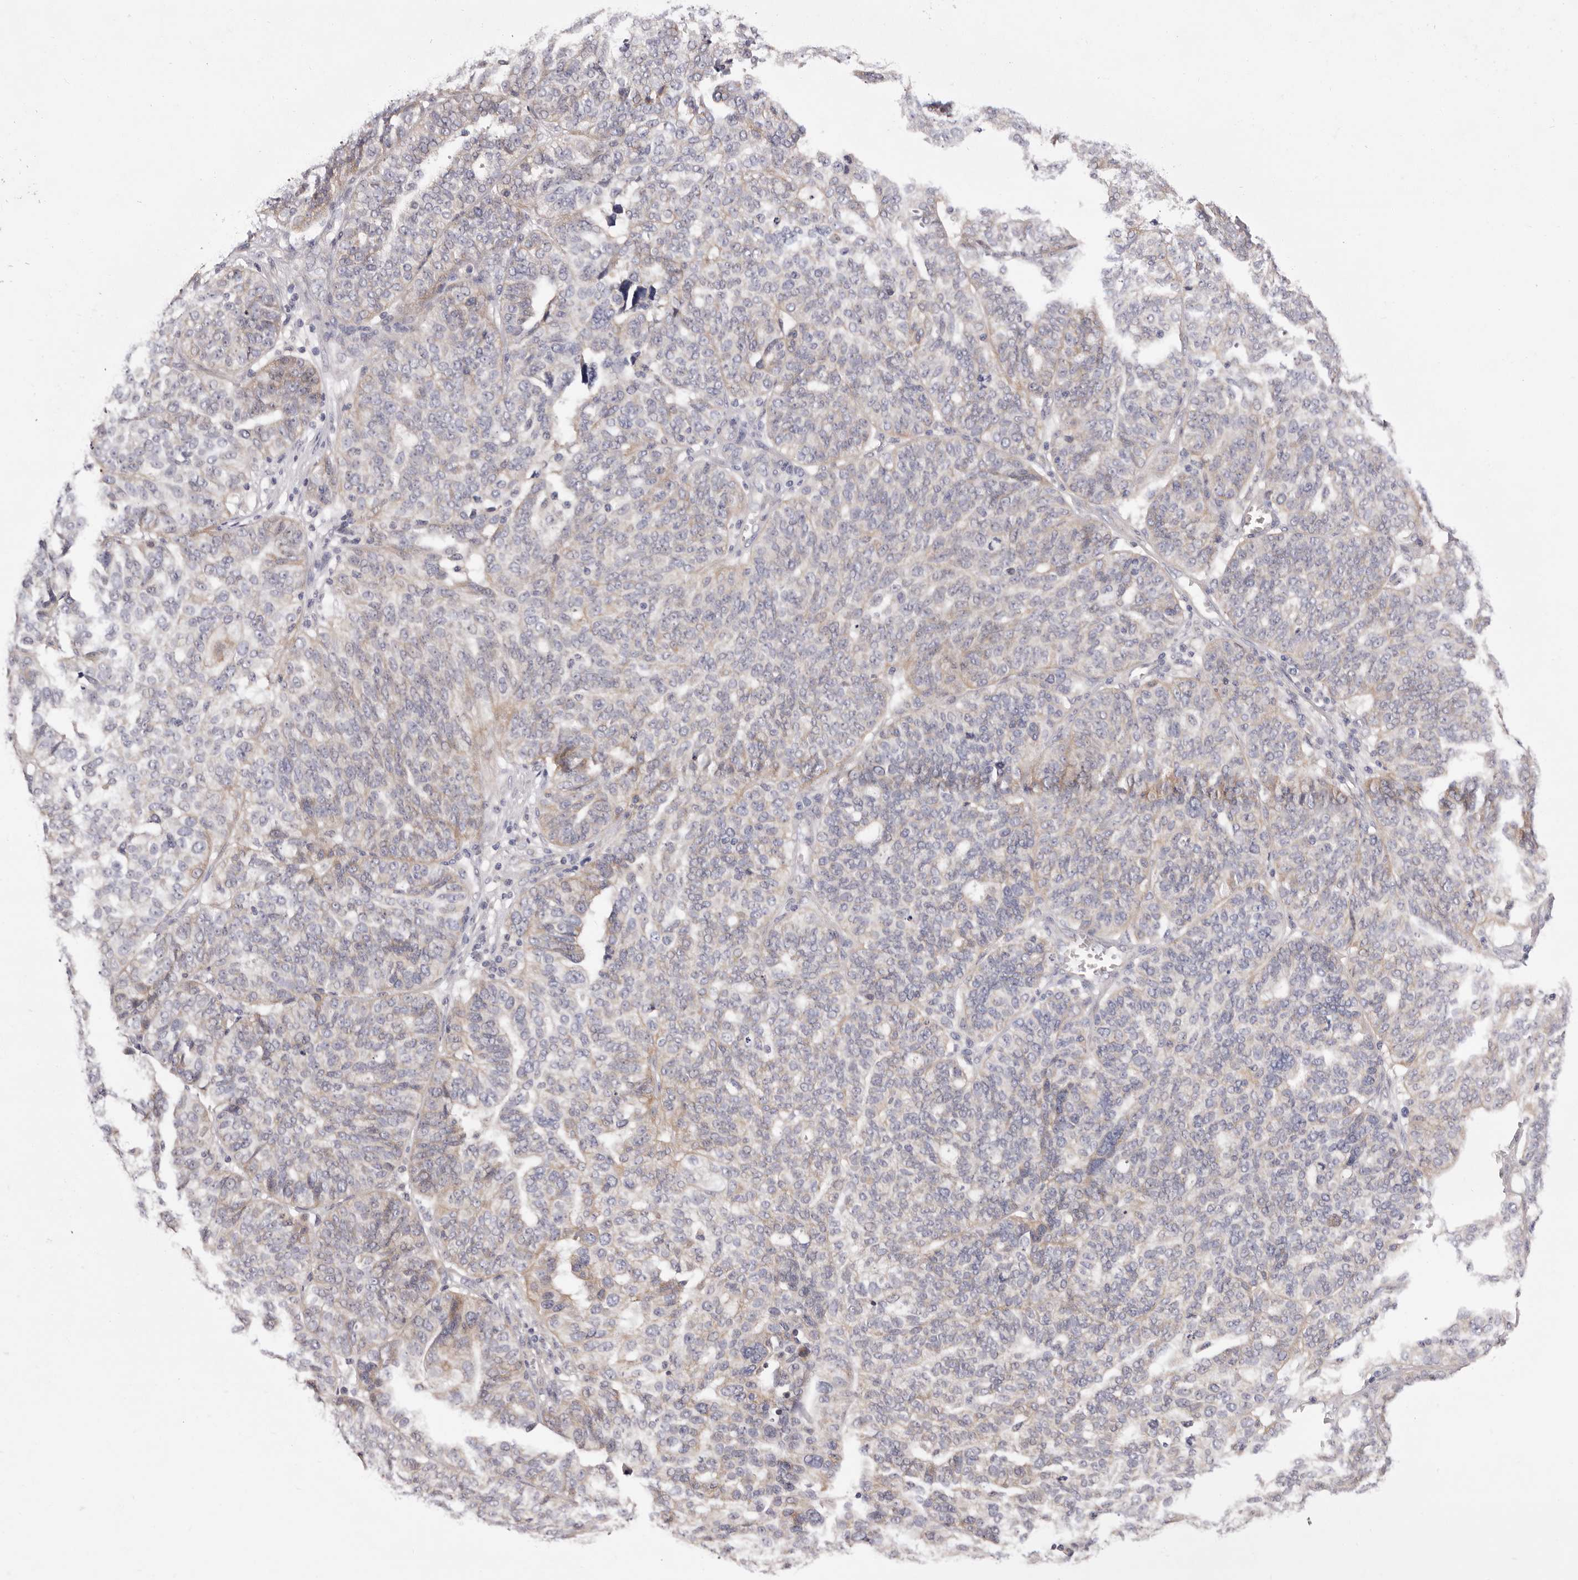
{"staining": {"intensity": "weak", "quantity": "<25%", "location": "cytoplasmic/membranous"}, "tissue": "ovarian cancer", "cell_type": "Tumor cells", "image_type": "cancer", "snomed": [{"axis": "morphology", "description": "Cystadenocarcinoma, serous, NOS"}, {"axis": "topography", "description": "Ovary"}], "caption": "Ovarian serous cystadenocarcinoma was stained to show a protein in brown. There is no significant staining in tumor cells.", "gene": "STK16", "patient": {"sex": "female", "age": 59}}